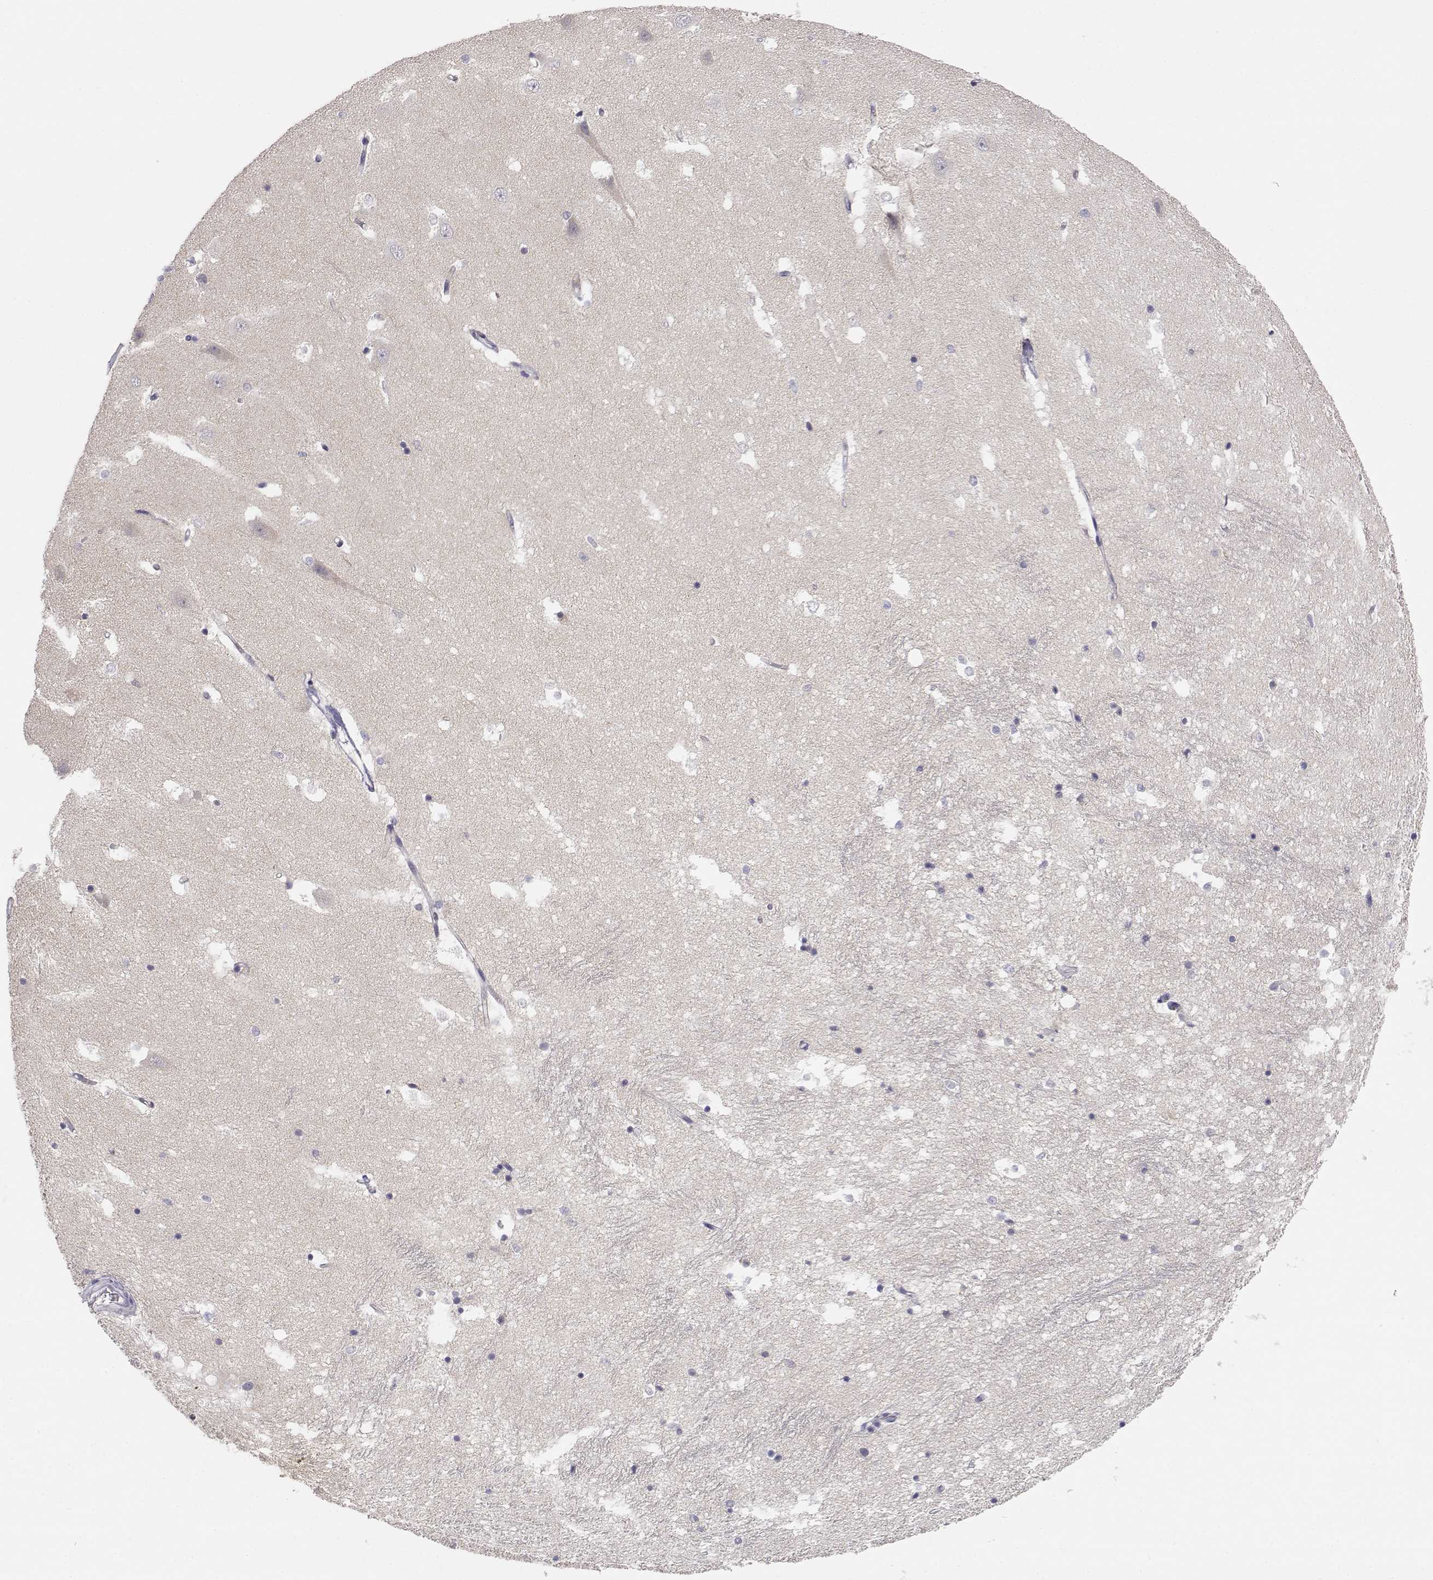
{"staining": {"intensity": "negative", "quantity": "none", "location": "none"}, "tissue": "hippocampus", "cell_type": "Glial cells", "image_type": "normal", "snomed": [{"axis": "morphology", "description": "Normal tissue, NOS"}, {"axis": "topography", "description": "Hippocampus"}], "caption": "This is an immunohistochemistry histopathology image of benign hippocampus. There is no staining in glial cells.", "gene": "ADA", "patient": {"sex": "male", "age": 44}}